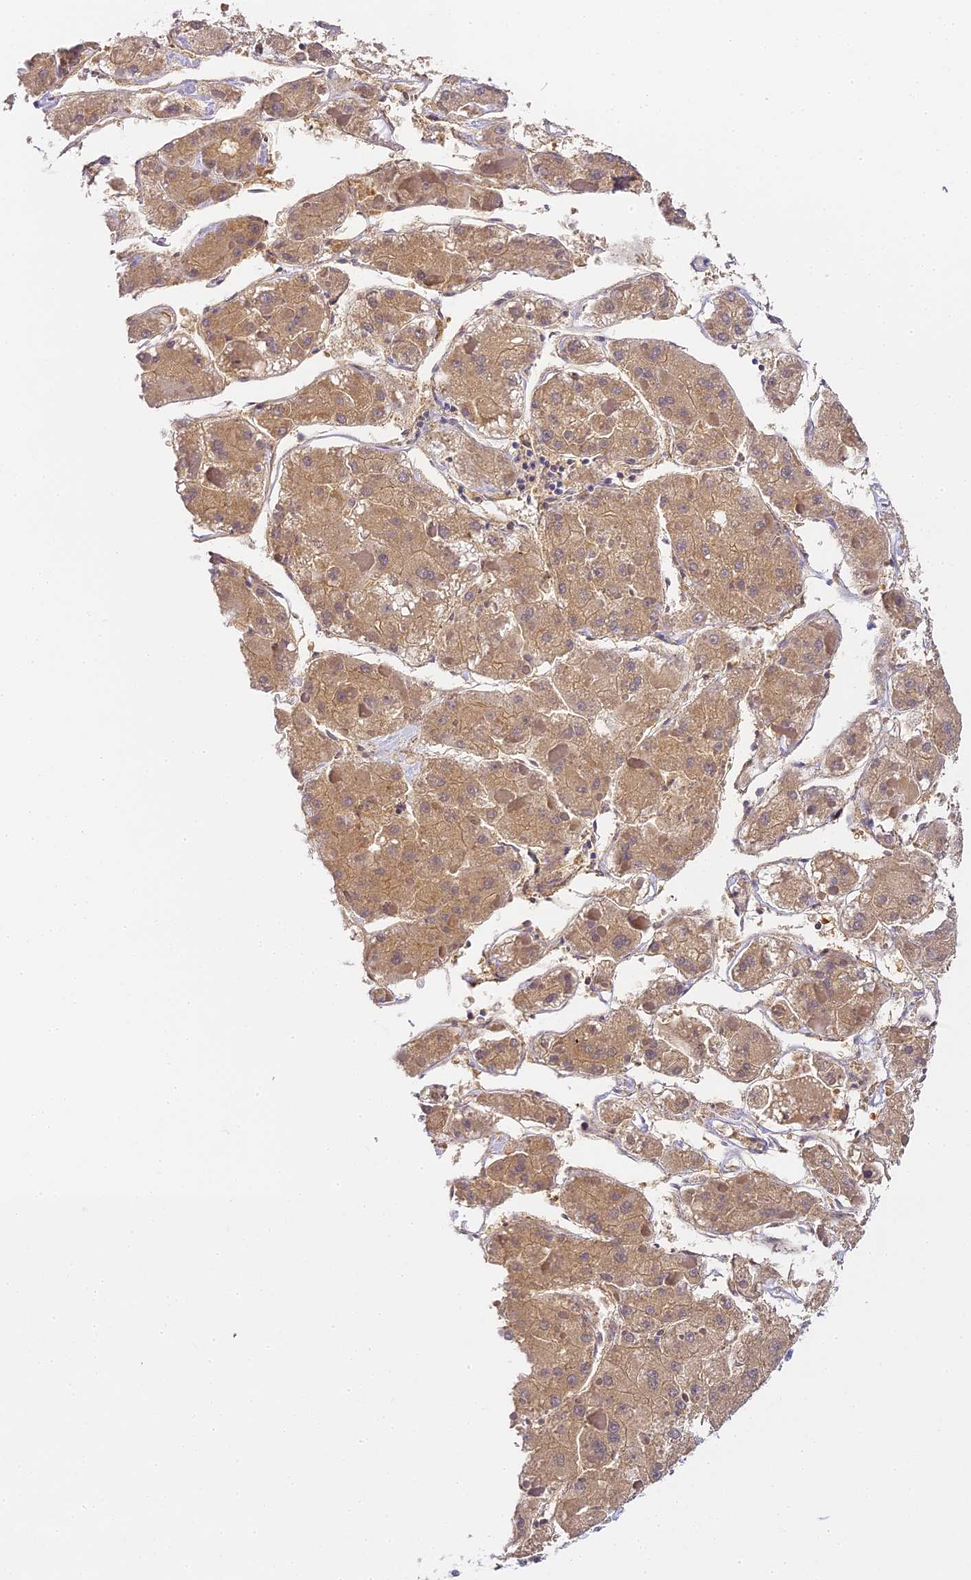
{"staining": {"intensity": "moderate", "quantity": ">75%", "location": "cytoplasmic/membranous"}, "tissue": "liver cancer", "cell_type": "Tumor cells", "image_type": "cancer", "snomed": [{"axis": "morphology", "description": "Carcinoma, Hepatocellular, NOS"}, {"axis": "topography", "description": "Liver"}], "caption": "Brown immunohistochemical staining in liver cancer (hepatocellular carcinoma) reveals moderate cytoplasmic/membranous staining in approximately >75% of tumor cells.", "gene": "ABHD14A-ACY1", "patient": {"sex": "female", "age": 73}}